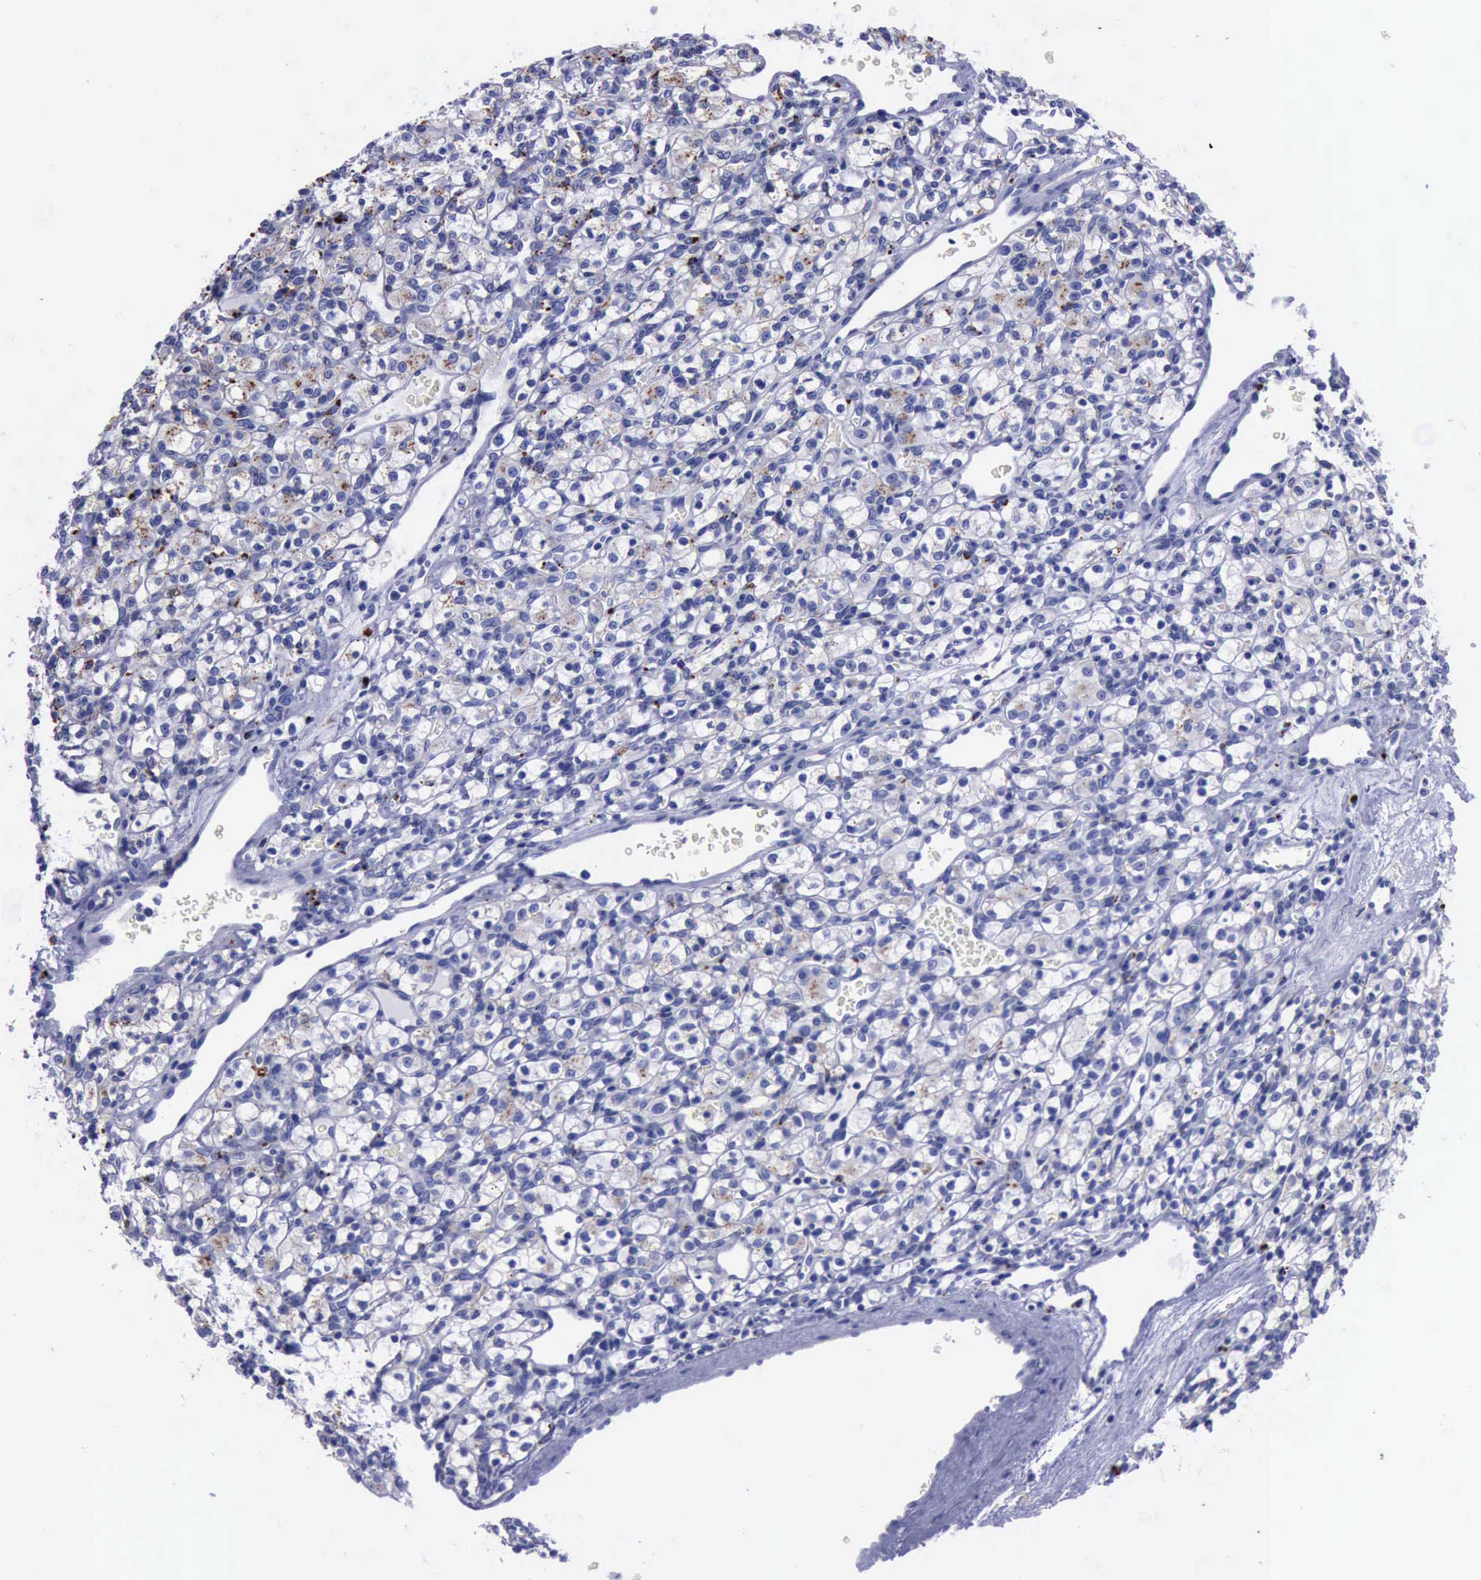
{"staining": {"intensity": "weak", "quantity": "25%-75%", "location": "cytoplasmic/membranous"}, "tissue": "renal cancer", "cell_type": "Tumor cells", "image_type": "cancer", "snomed": [{"axis": "morphology", "description": "Adenocarcinoma, NOS"}, {"axis": "topography", "description": "Kidney"}], "caption": "This micrograph reveals immunohistochemistry (IHC) staining of human adenocarcinoma (renal), with low weak cytoplasmic/membranous positivity in about 25%-75% of tumor cells.", "gene": "CTSD", "patient": {"sex": "female", "age": 62}}